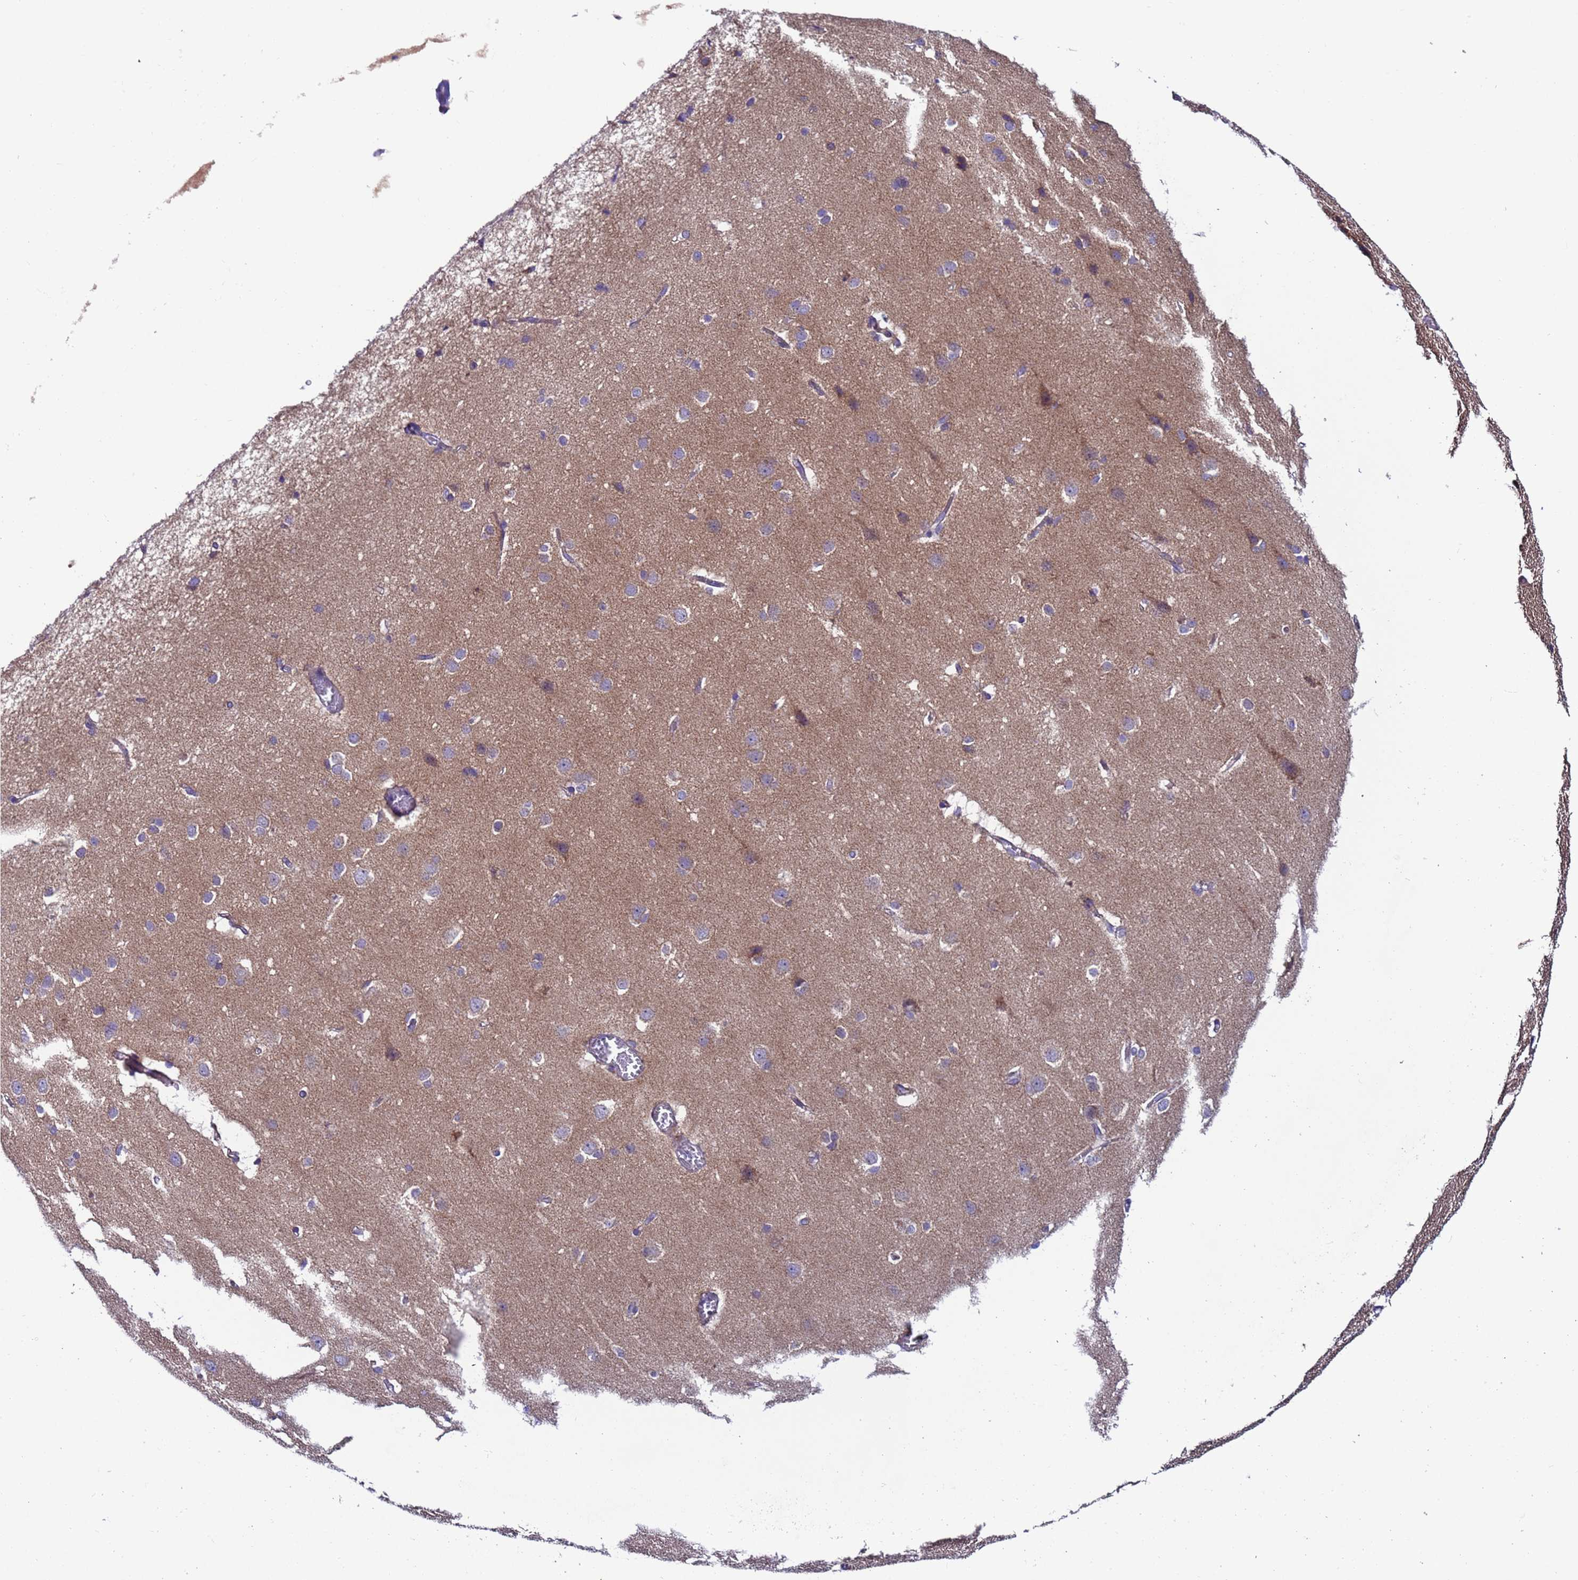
{"staining": {"intensity": "moderate", "quantity": "<25%", "location": "cytoplasmic/membranous"}, "tissue": "cerebral cortex", "cell_type": "Endothelial cells", "image_type": "normal", "snomed": [{"axis": "morphology", "description": "Normal tissue, NOS"}, {"axis": "topography", "description": "Cerebral cortex"}], "caption": "Endothelial cells display moderate cytoplasmic/membranous positivity in approximately <25% of cells in normal cerebral cortex.", "gene": "TMEM126A", "patient": {"sex": "male", "age": 37}}